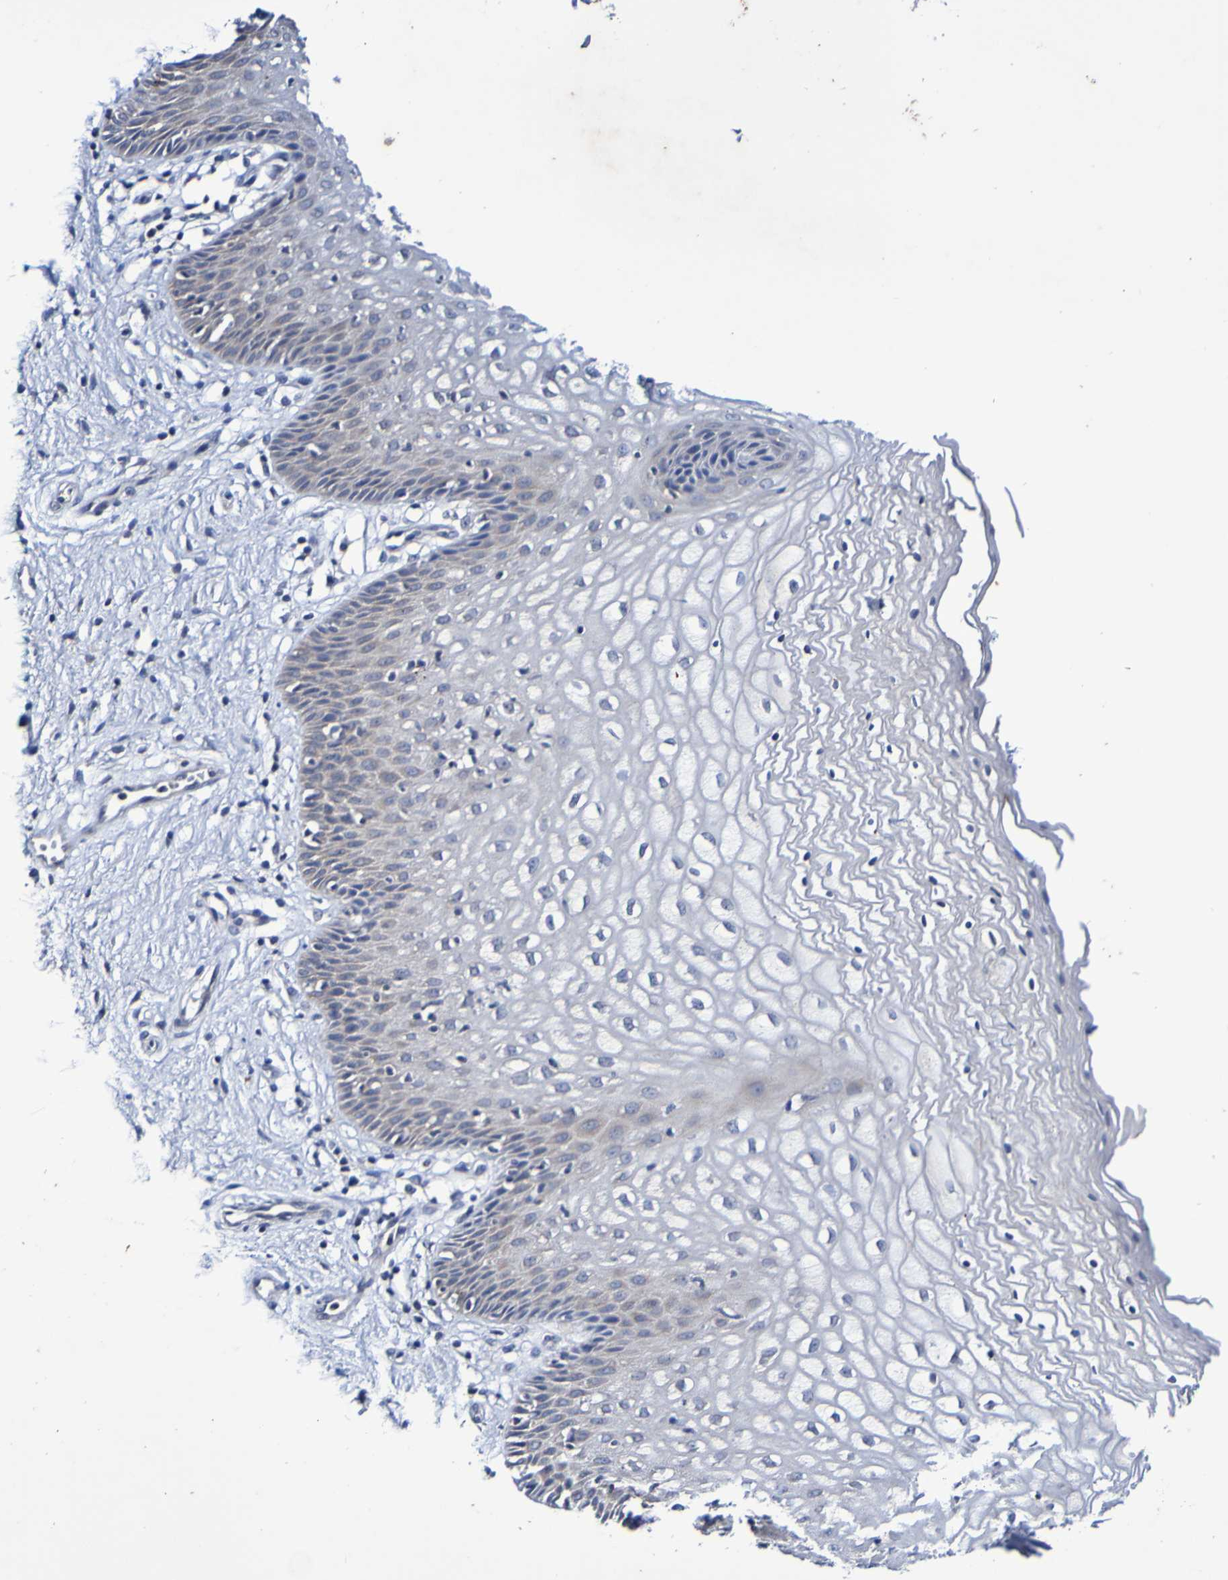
{"staining": {"intensity": "negative", "quantity": "none", "location": "none"}, "tissue": "vagina", "cell_type": "Squamous epithelial cells", "image_type": "normal", "snomed": [{"axis": "morphology", "description": "Normal tissue, NOS"}, {"axis": "topography", "description": "Vagina"}], "caption": "Vagina stained for a protein using immunohistochemistry reveals no positivity squamous epithelial cells.", "gene": "PTP4A2", "patient": {"sex": "female", "age": 34}}